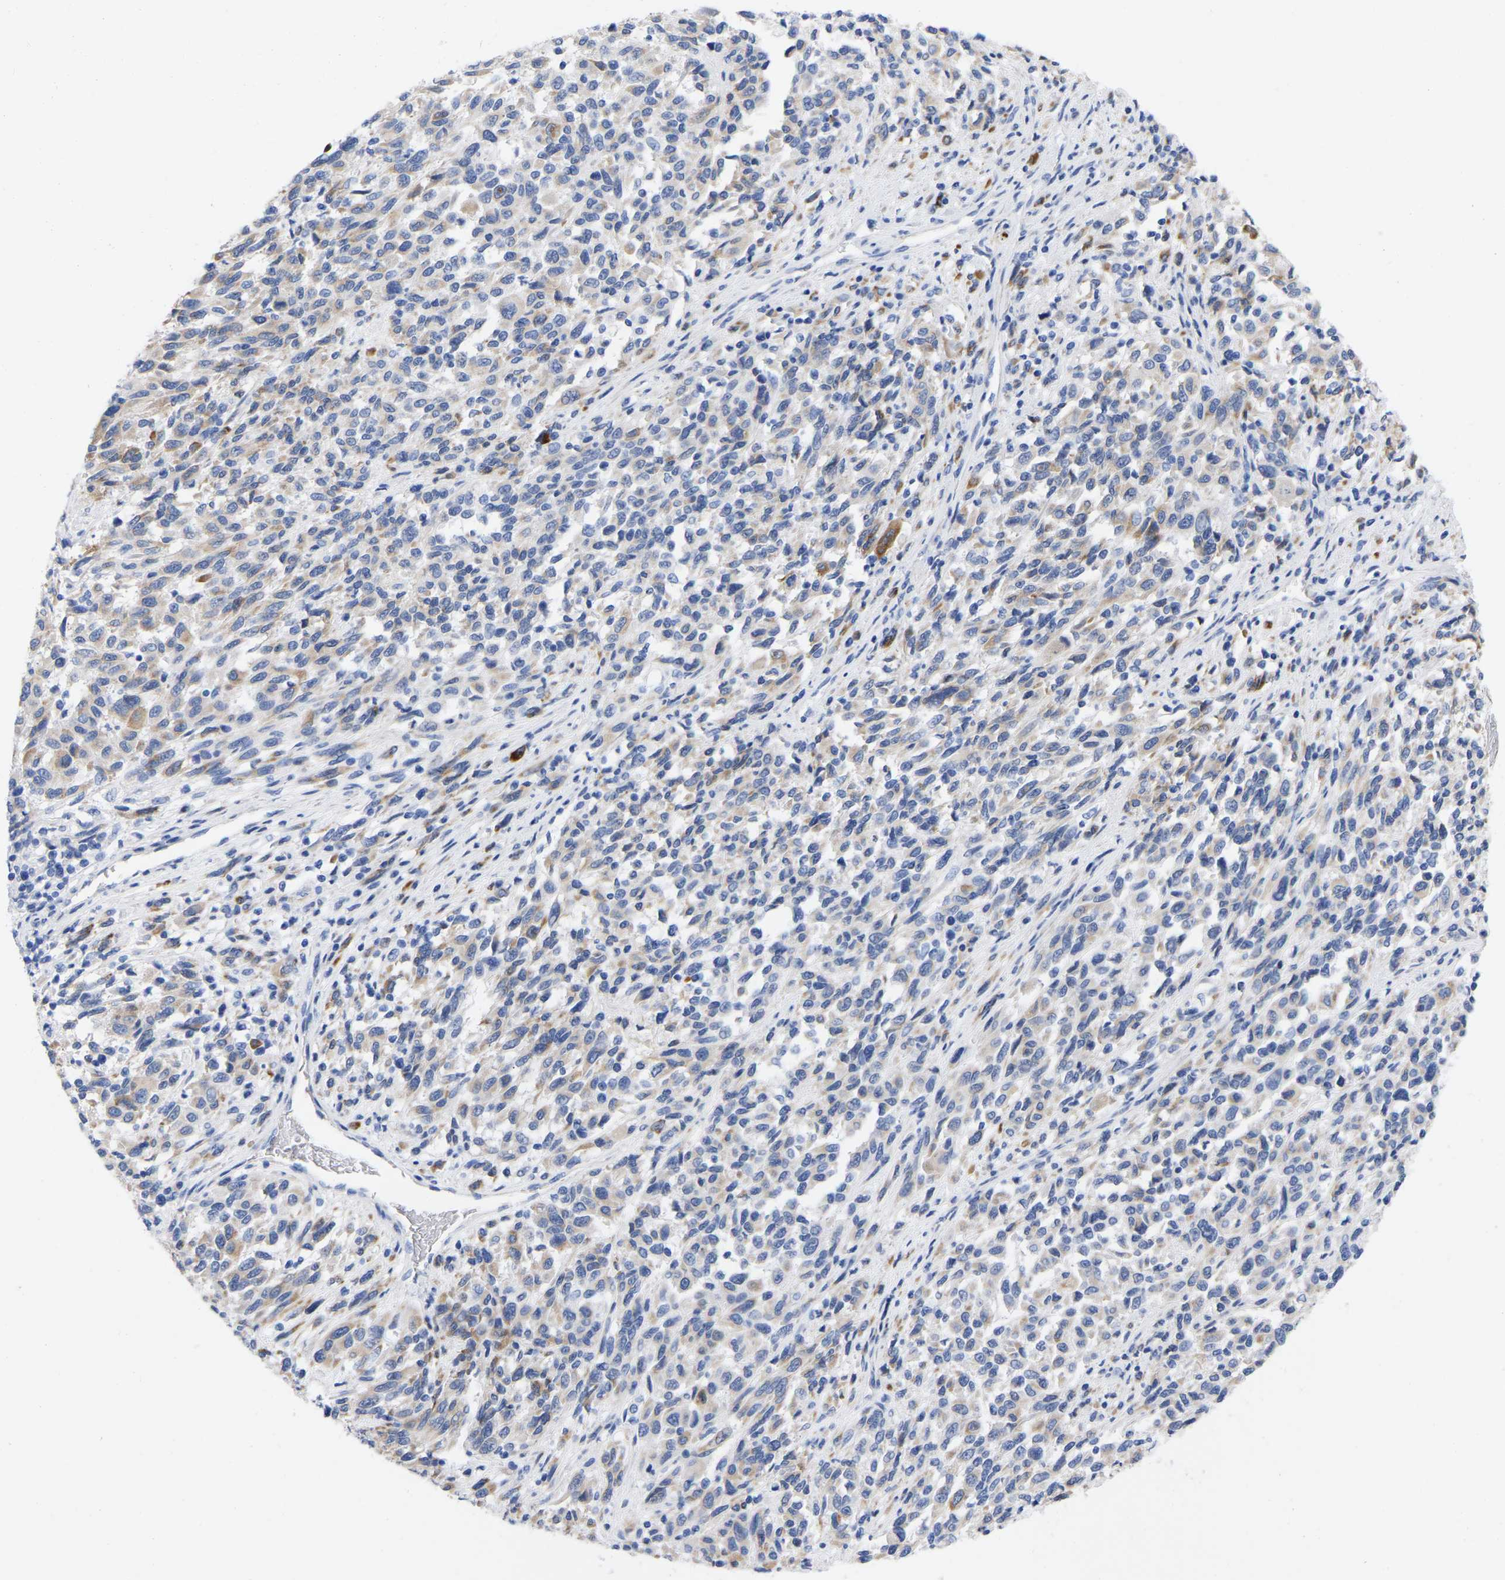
{"staining": {"intensity": "moderate", "quantity": "<25%", "location": "cytoplasmic/membranous"}, "tissue": "melanoma", "cell_type": "Tumor cells", "image_type": "cancer", "snomed": [{"axis": "morphology", "description": "Malignant melanoma, Metastatic site"}, {"axis": "topography", "description": "Lymph node"}], "caption": "High-magnification brightfield microscopy of melanoma stained with DAB (3,3'-diaminobenzidine) (brown) and counterstained with hematoxylin (blue). tumor cells exhibit moderate cytoplasmic/membranous positivity is present in about<25% of cells.", "gene": "HAPLN1", "patient": {"sex": "male", "age": 61}}